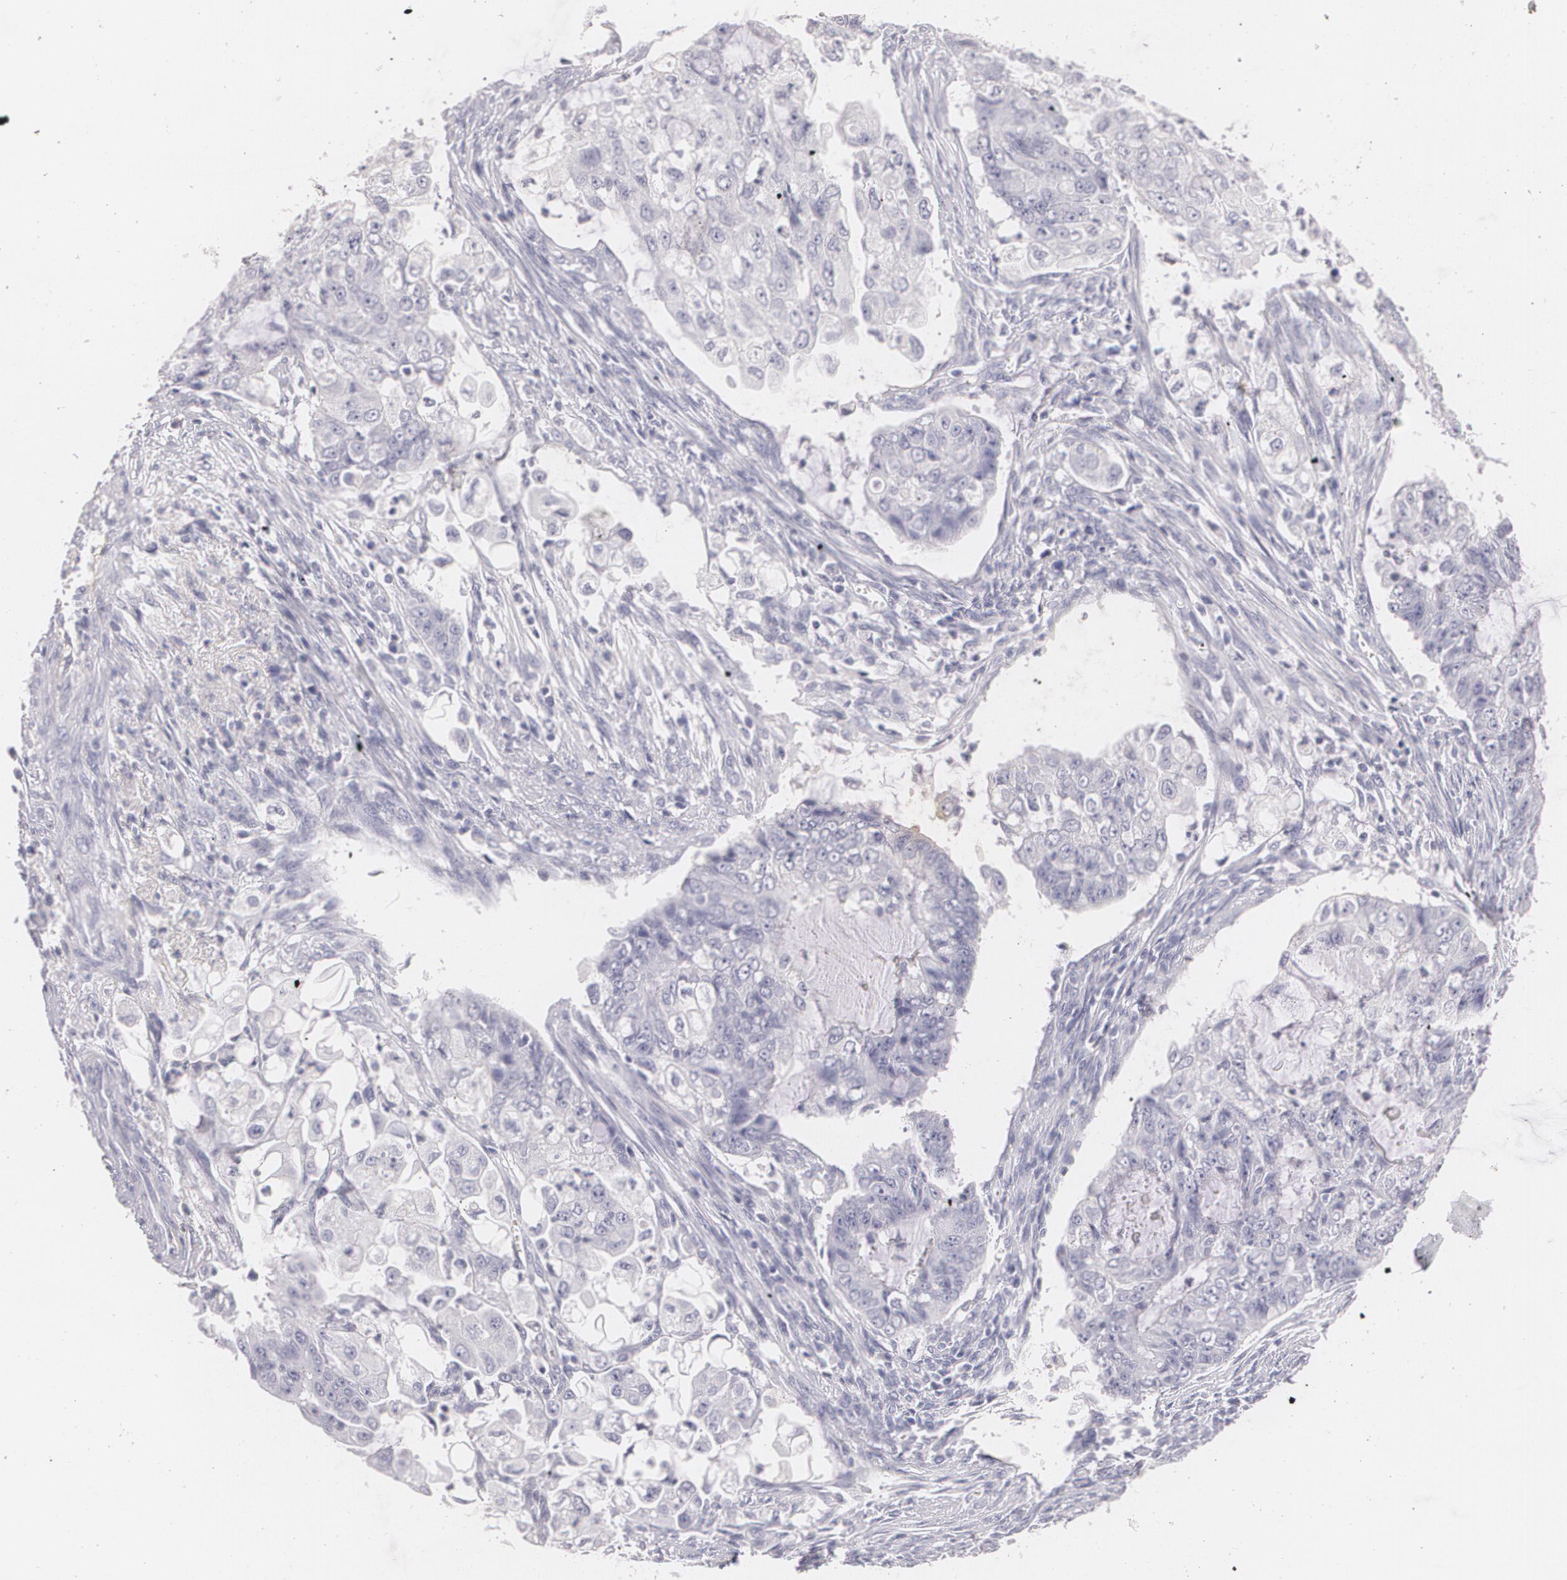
{"staining": {"intensity": "negative", "quantity": "none", "location": "none"}, "tissue": "endometrial cancer", "cell_type": "Tumor cells", "image_type": "cancer", "snomed": [{"axis": "morphology", "description": "Adenocarcinoma, NOS"}, {"axis": "topography", "description": "Endometrium"}], "caption": "The IHC image has no significant positivity in tumor cells of endometrial adenocarcinoma tissue. (DAB IHC with hematoxylin counter stain).", "gene": "NGFR", "patient": {"sex": "female", "age": 75}}